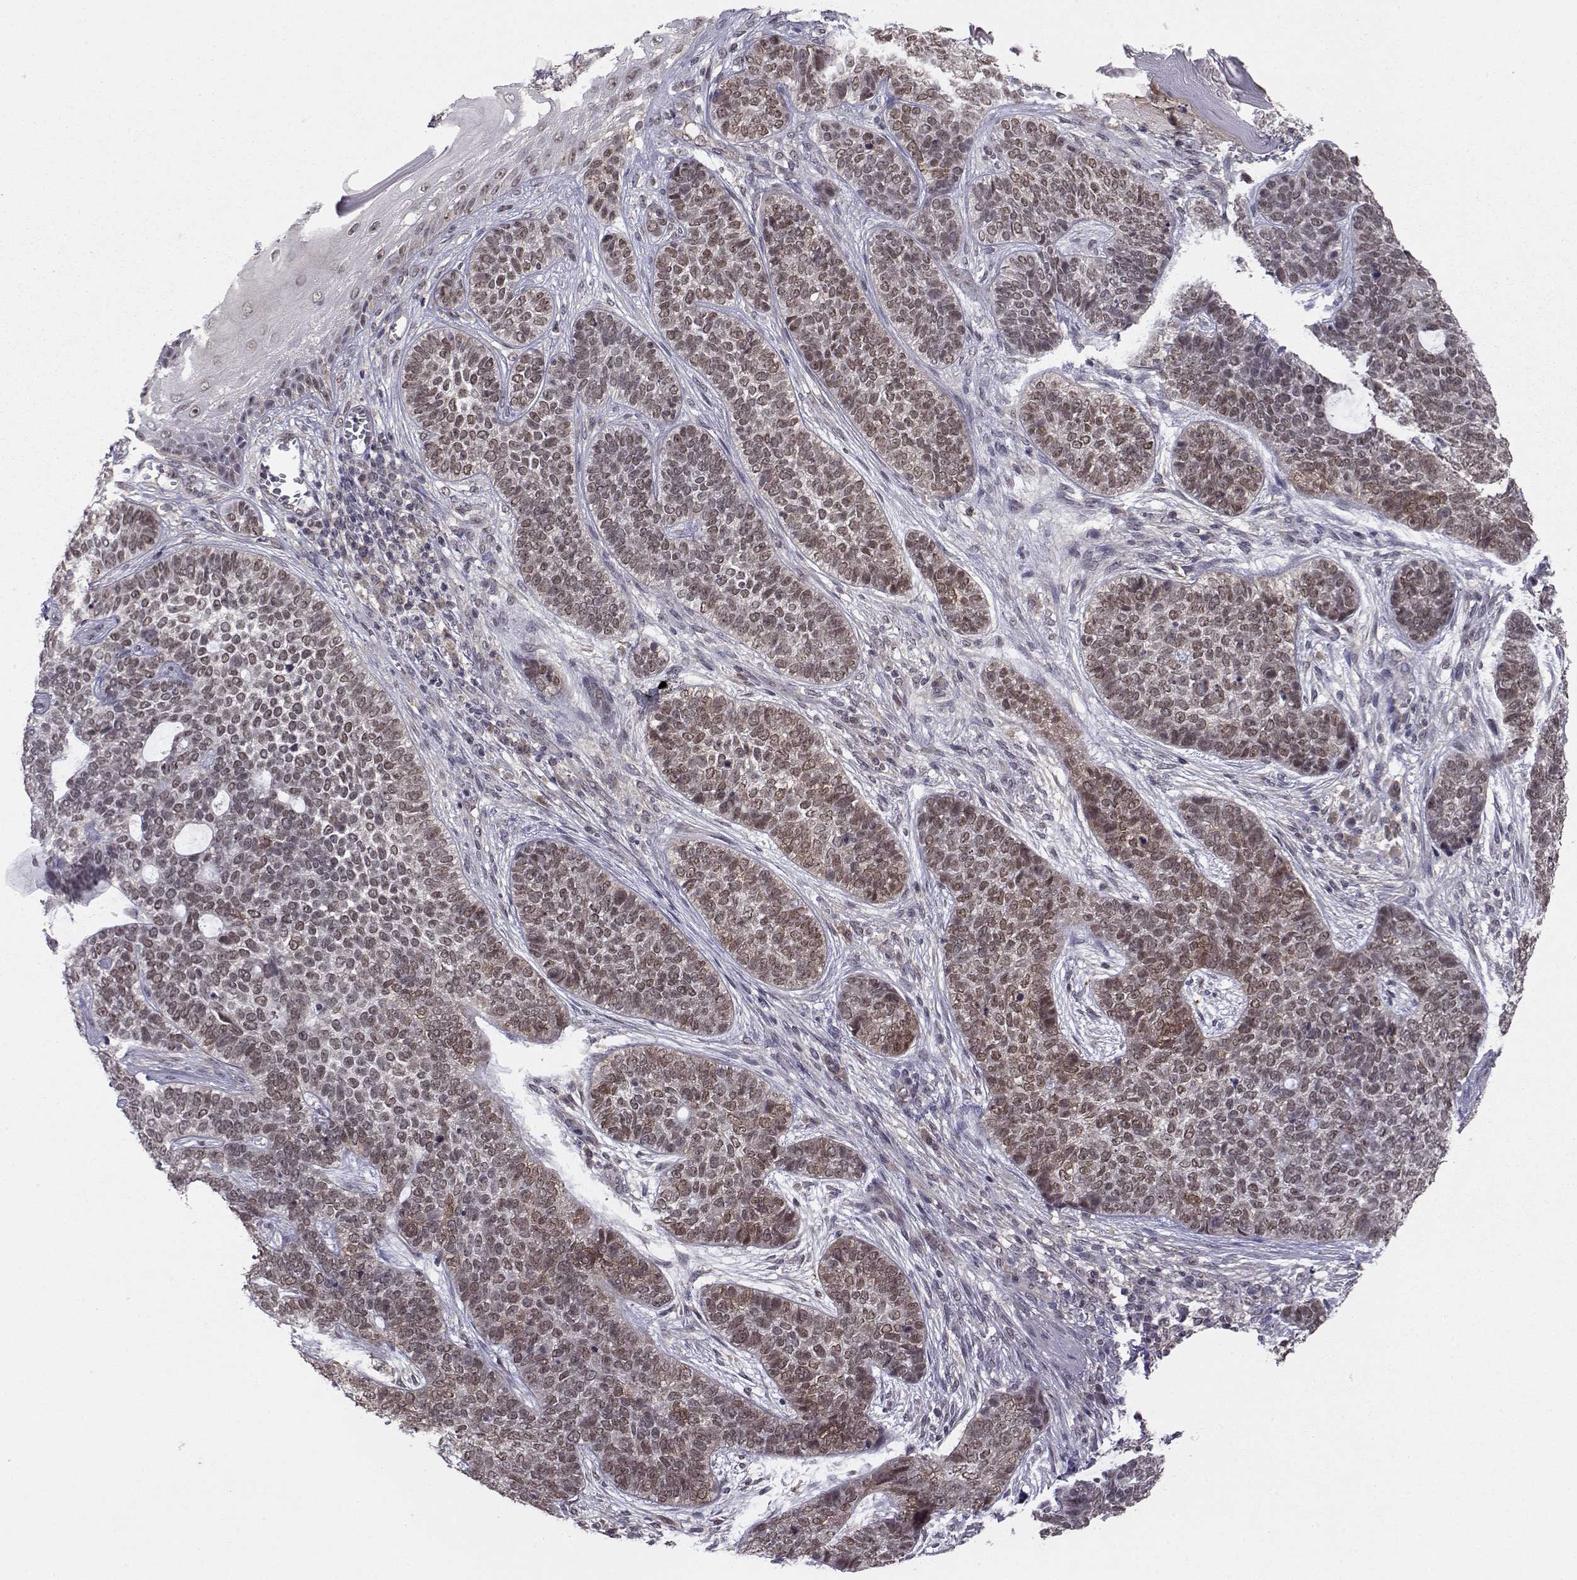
{"staining": {"intensity": "weak", "quantity": ">75%", "location": "nuclear"}, "tissue": "skin cancer", "cell_type": "Tumor cells", "image_type": "cancer", "snomed": [{"axis": "morphology", "description": "Basal cell carcinoma"}, {"axis": "topography", "description": "Skin"}], "caption": "Protein positivity by IHC demonstrates weak nuclear staining in about >75% of tumor cells in skin cancer. The protein is stained brown, and the nuclei are stained in blue (DAB (3,3'-diaminobenzidine) IHC with brightfield microscopy, high magnification).", "gene": "KIF13B", "patient": {"sex": "female", "age": 69}}